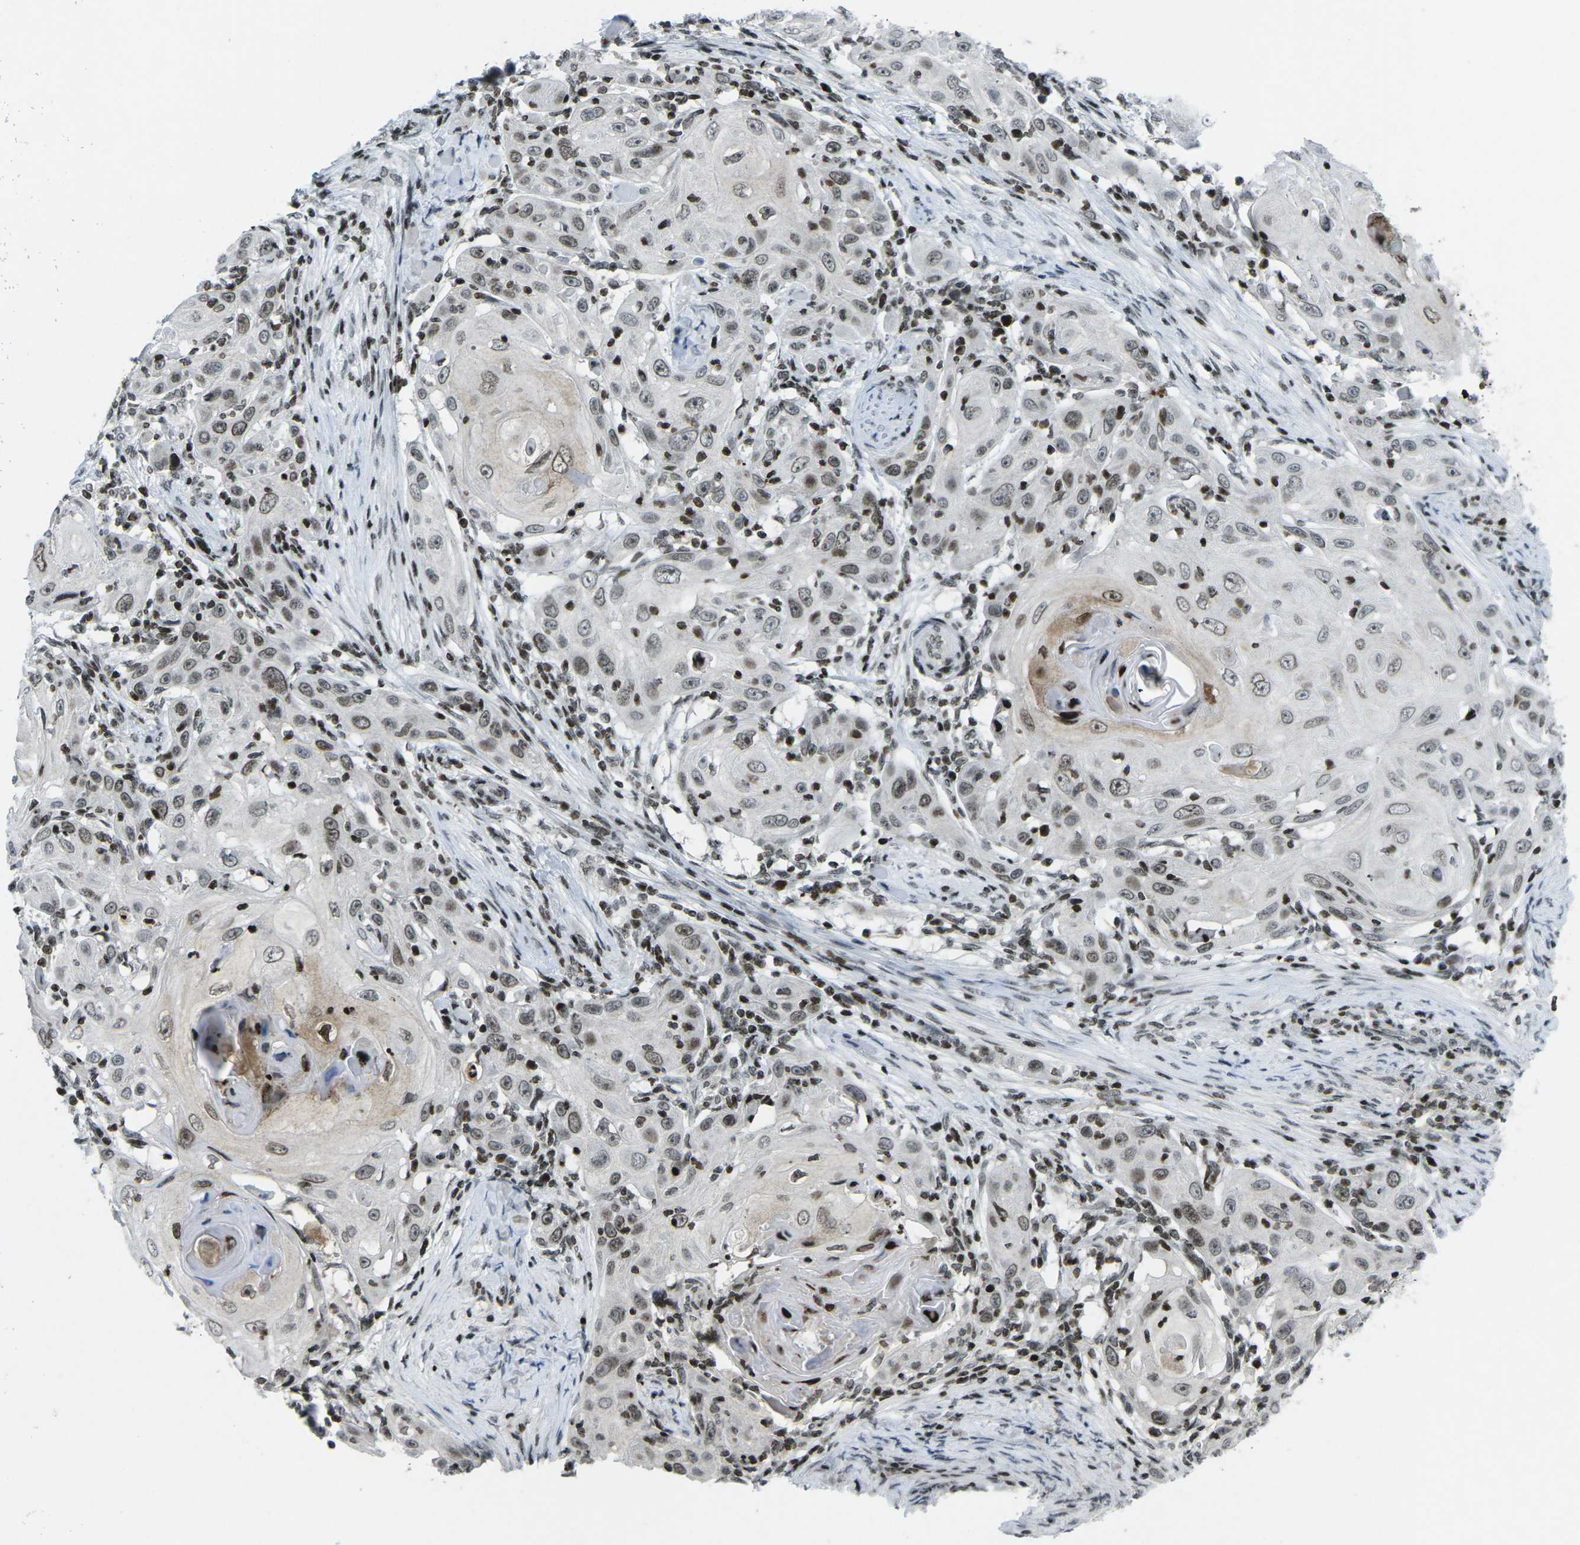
{"staining": {"intensity": "moderate", "quantity": "25%-75%", "location": "nuclear"}, "tissue": "skin cancer", "cell_type": "Tumor cells", "image_type": "cancer", "snomed": [{"axis": "morphology", "description": "Squamous cell carcinoma, NOS"}, {"axis": "topography", "description": "Skin"}], "caption": "Immunohistochemistry of skin squamous cell carcinoma demonstrates medium levels of moderate nuclear staining in approximately 25%-75% of tumor cells.", "gene": "EME1", "patient": {"sex": "female", "age": 88}}